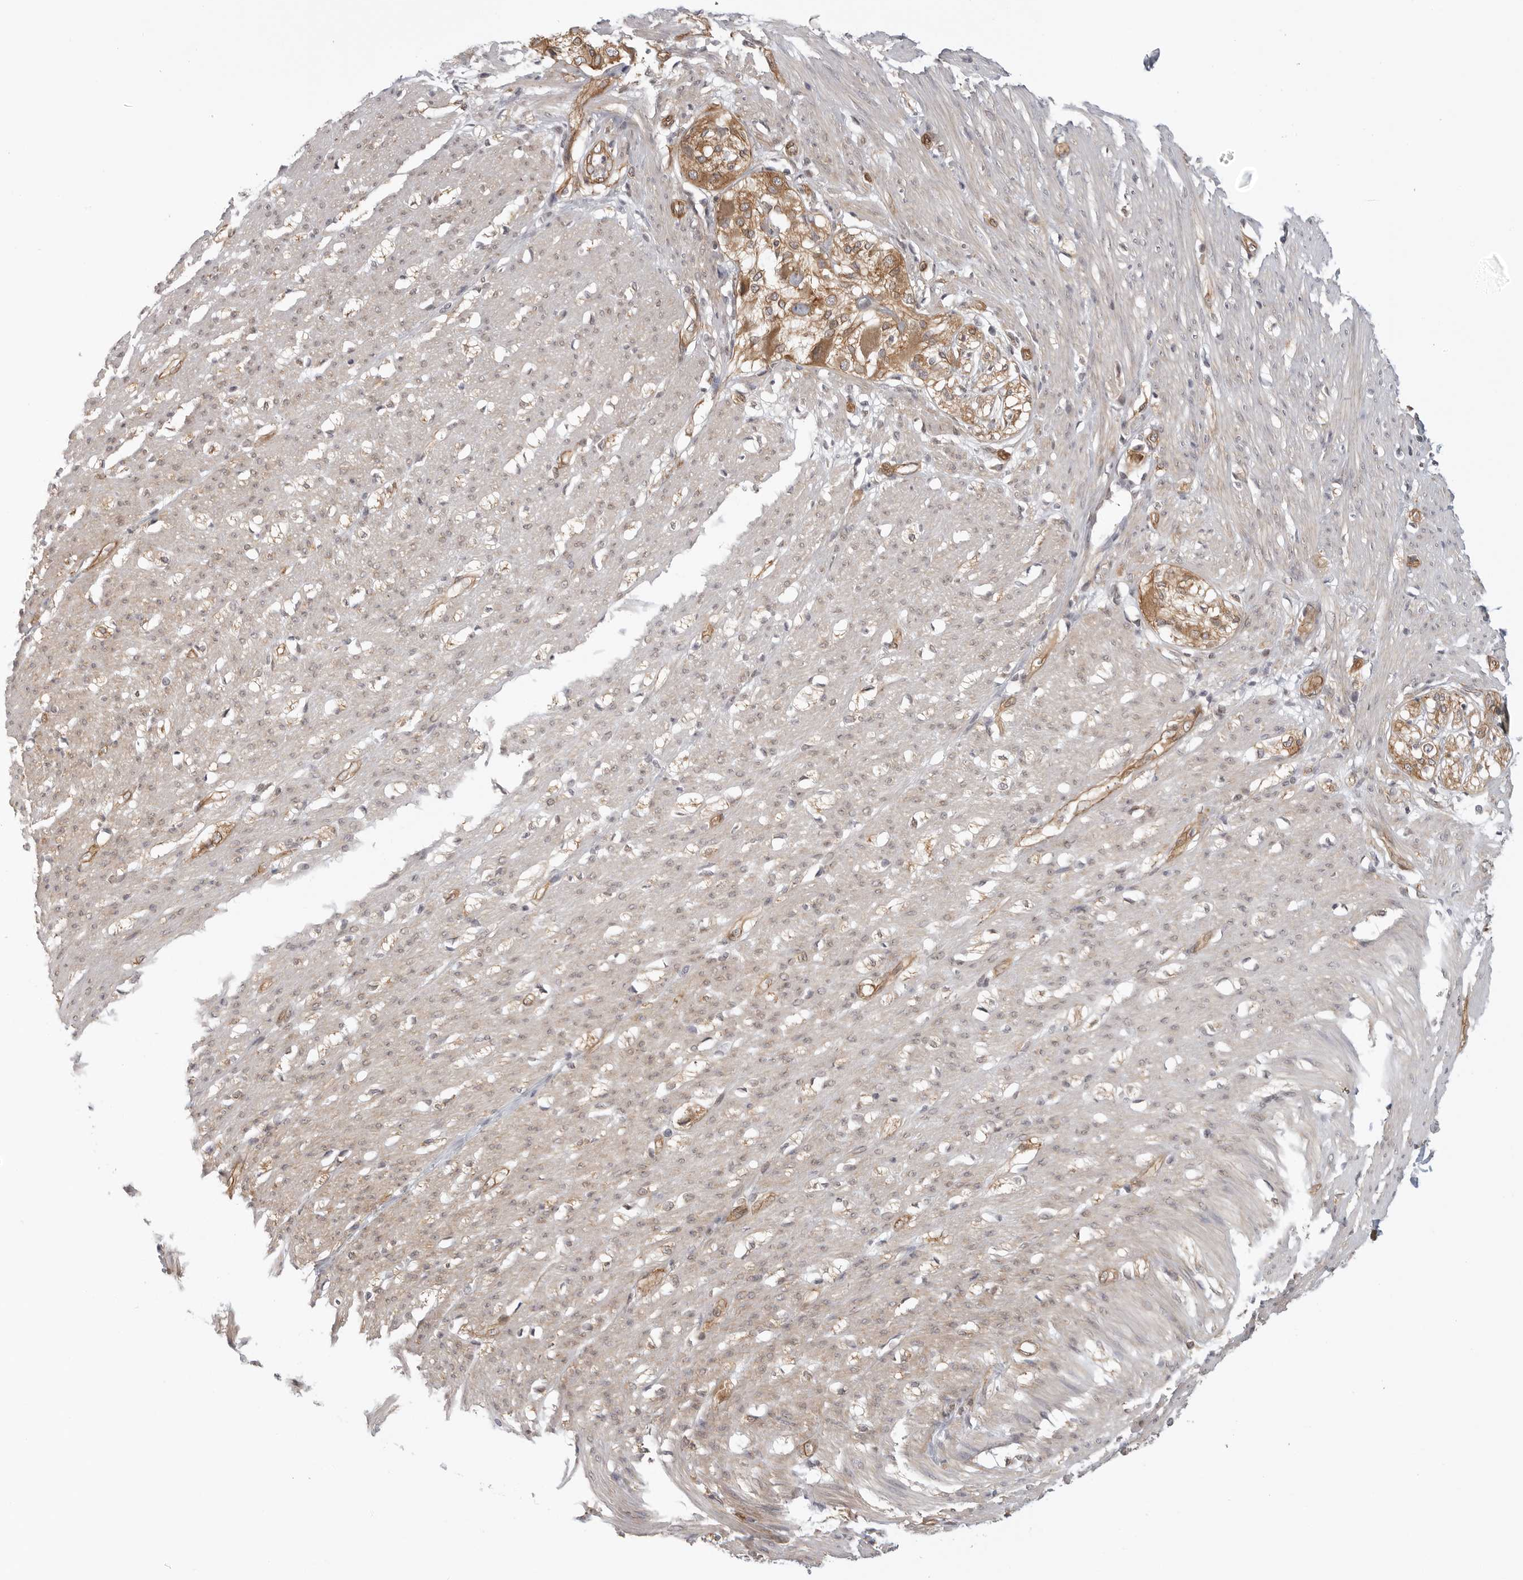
{"staining": {"intensity": "moderate", "quantity": "25%-75%", "location": "cytoplasmic/membranous,nuclear"}, "tissue": "smooth muscle", "cell_type": "Smooth muscle cells", "image_type": "normal", "snomed": [{"axis": "morphology", "description": "Normal tissue, NOS"}, {"axis": "morphology", "description": "Adenocarcinoma, NOS"}, {"axis": "topography", "description": "Colon"}, {"axis": "topography", "description": "Peripheral nerve tissue"}], "caption": "The image shows immunohistochemical staining of benign smooth muscle. There is moderate cytoplasmic/membranous,nuclear positivity is identified in approximately 25%-75% of smooth muscle cells. (Stains: DAB (3,3'-diaminobenzidine) in brown, nuclei in blue, Microscopy: brightfield microscopy at high magnification).", "gene": "ATOH7", "patient": {"sex": "male", "age": 14}}